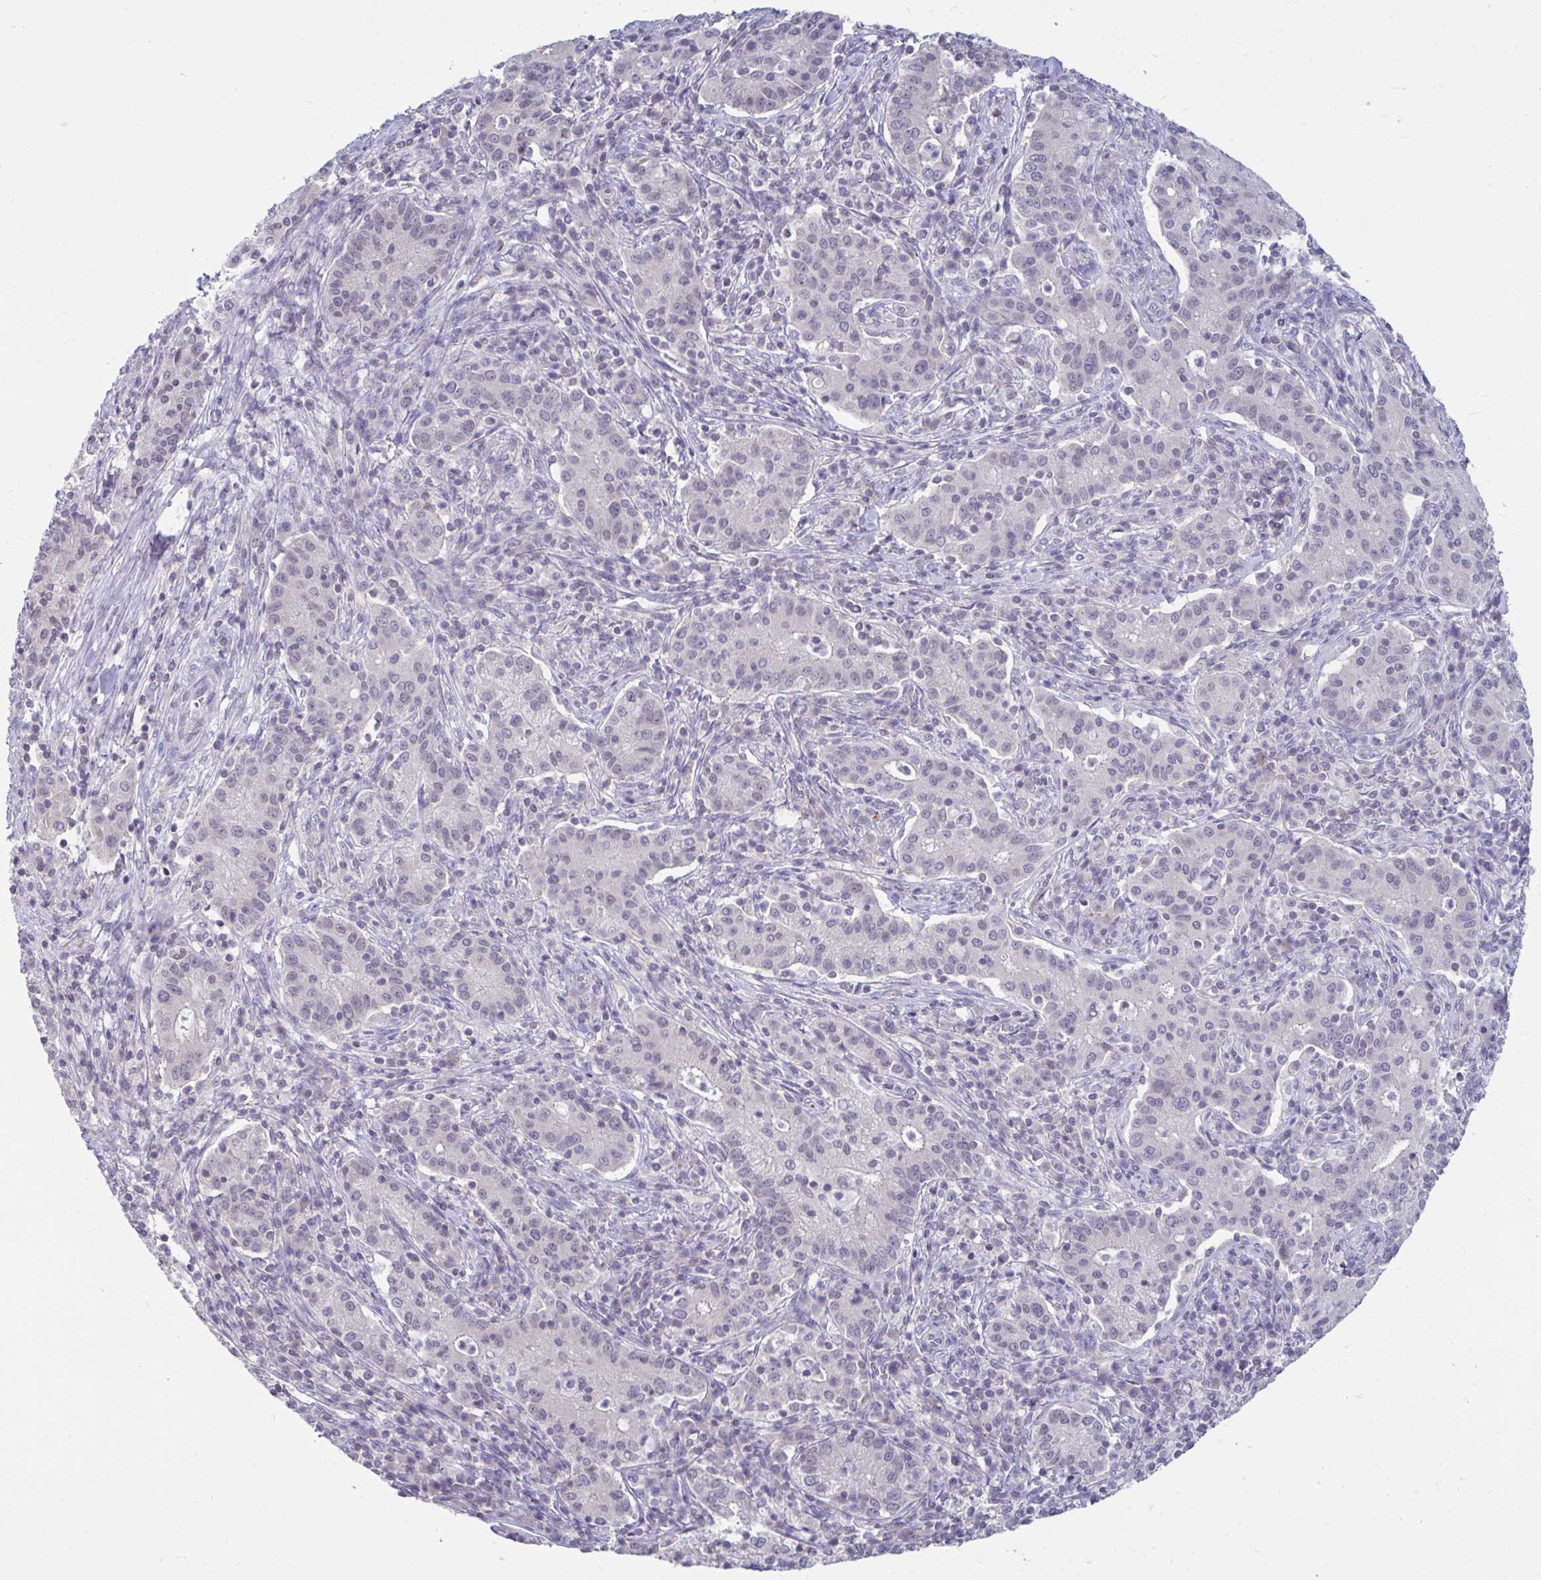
{"staining": {"intensity": "negative", "quantity": "none", "location": "none"}, "tissue": "cervical cancer", "cell_type": "Tumor cells", "image_type": "cancer", "snomed": [{"axis": "morphology", "description": "Normal tissue, NOS"}, {"axis": "morphology", "description": "Adenocarcinoma, NOS"}, {"axis": "topography", "description": "Cervix"}], "caption": "IHC of cervical cancer (adenocarcinoma) reveals no staining in tumor cells.", "gene": "ARPP19", "patient": {"sex": "female", "age": 44}}